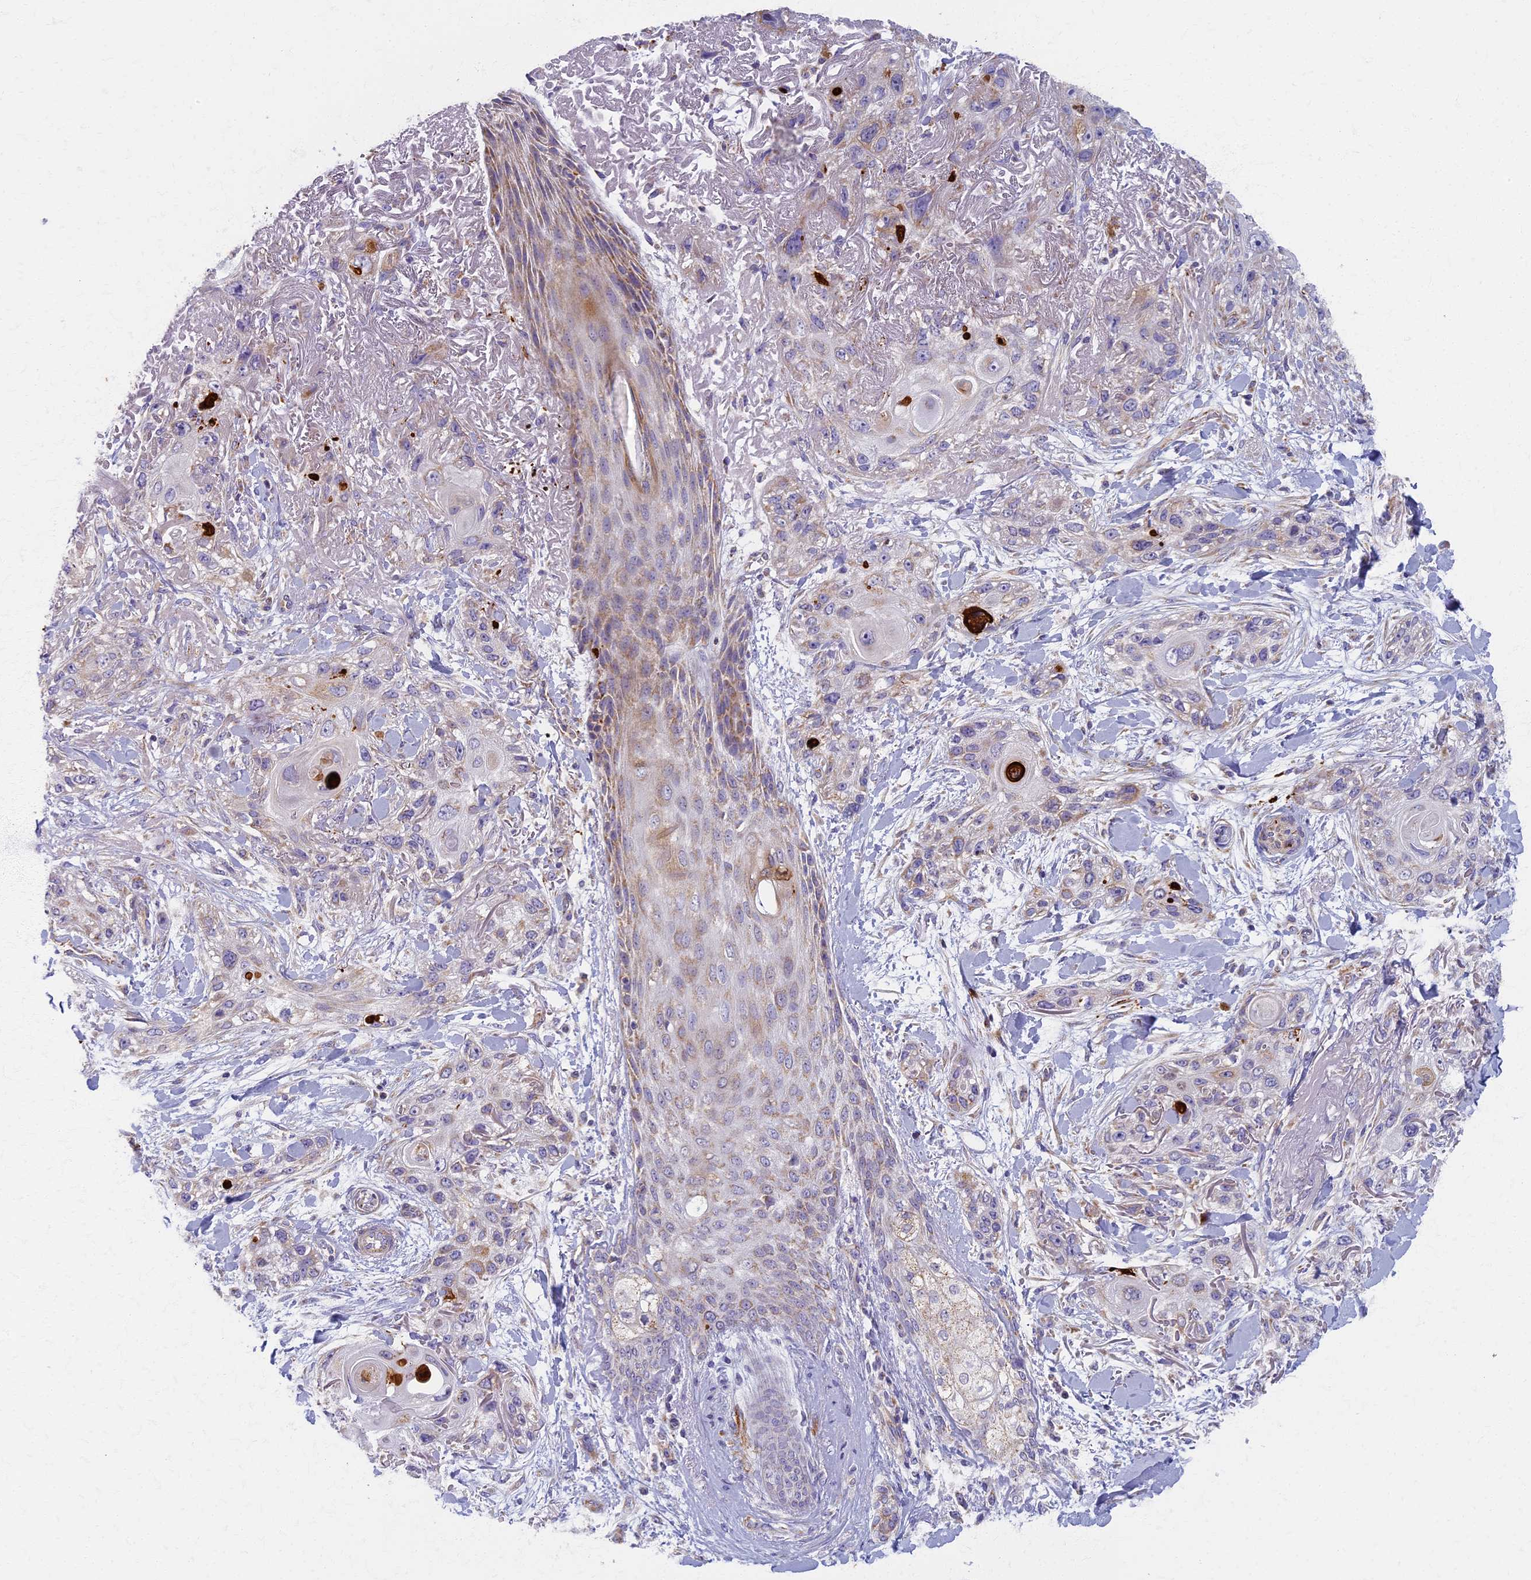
{"staining": {"intensity": "moderate", "quantity": "<25%", "location": "cytoplasmic/membranous"}, "tissue": "skin cancer", "cell_type": "Tumor cells", "image_type": "cancer", "snomed": [{"axis": "morphology", "description": "Normal tissue, NOS"}, {"axis": "morphology", "description": "Squamous cell carcinoma, NOS"}, {"axis": "topography", "description": "Skin"}], "caption": "A photomicrograph of skin squamous cell carcinoma stained for a protein demonstrates moderate cytoplasmic/membranous brown staining in tumor cells.", "gene": "MRPS25", "patient": {"sex": "male", "age": 72}}